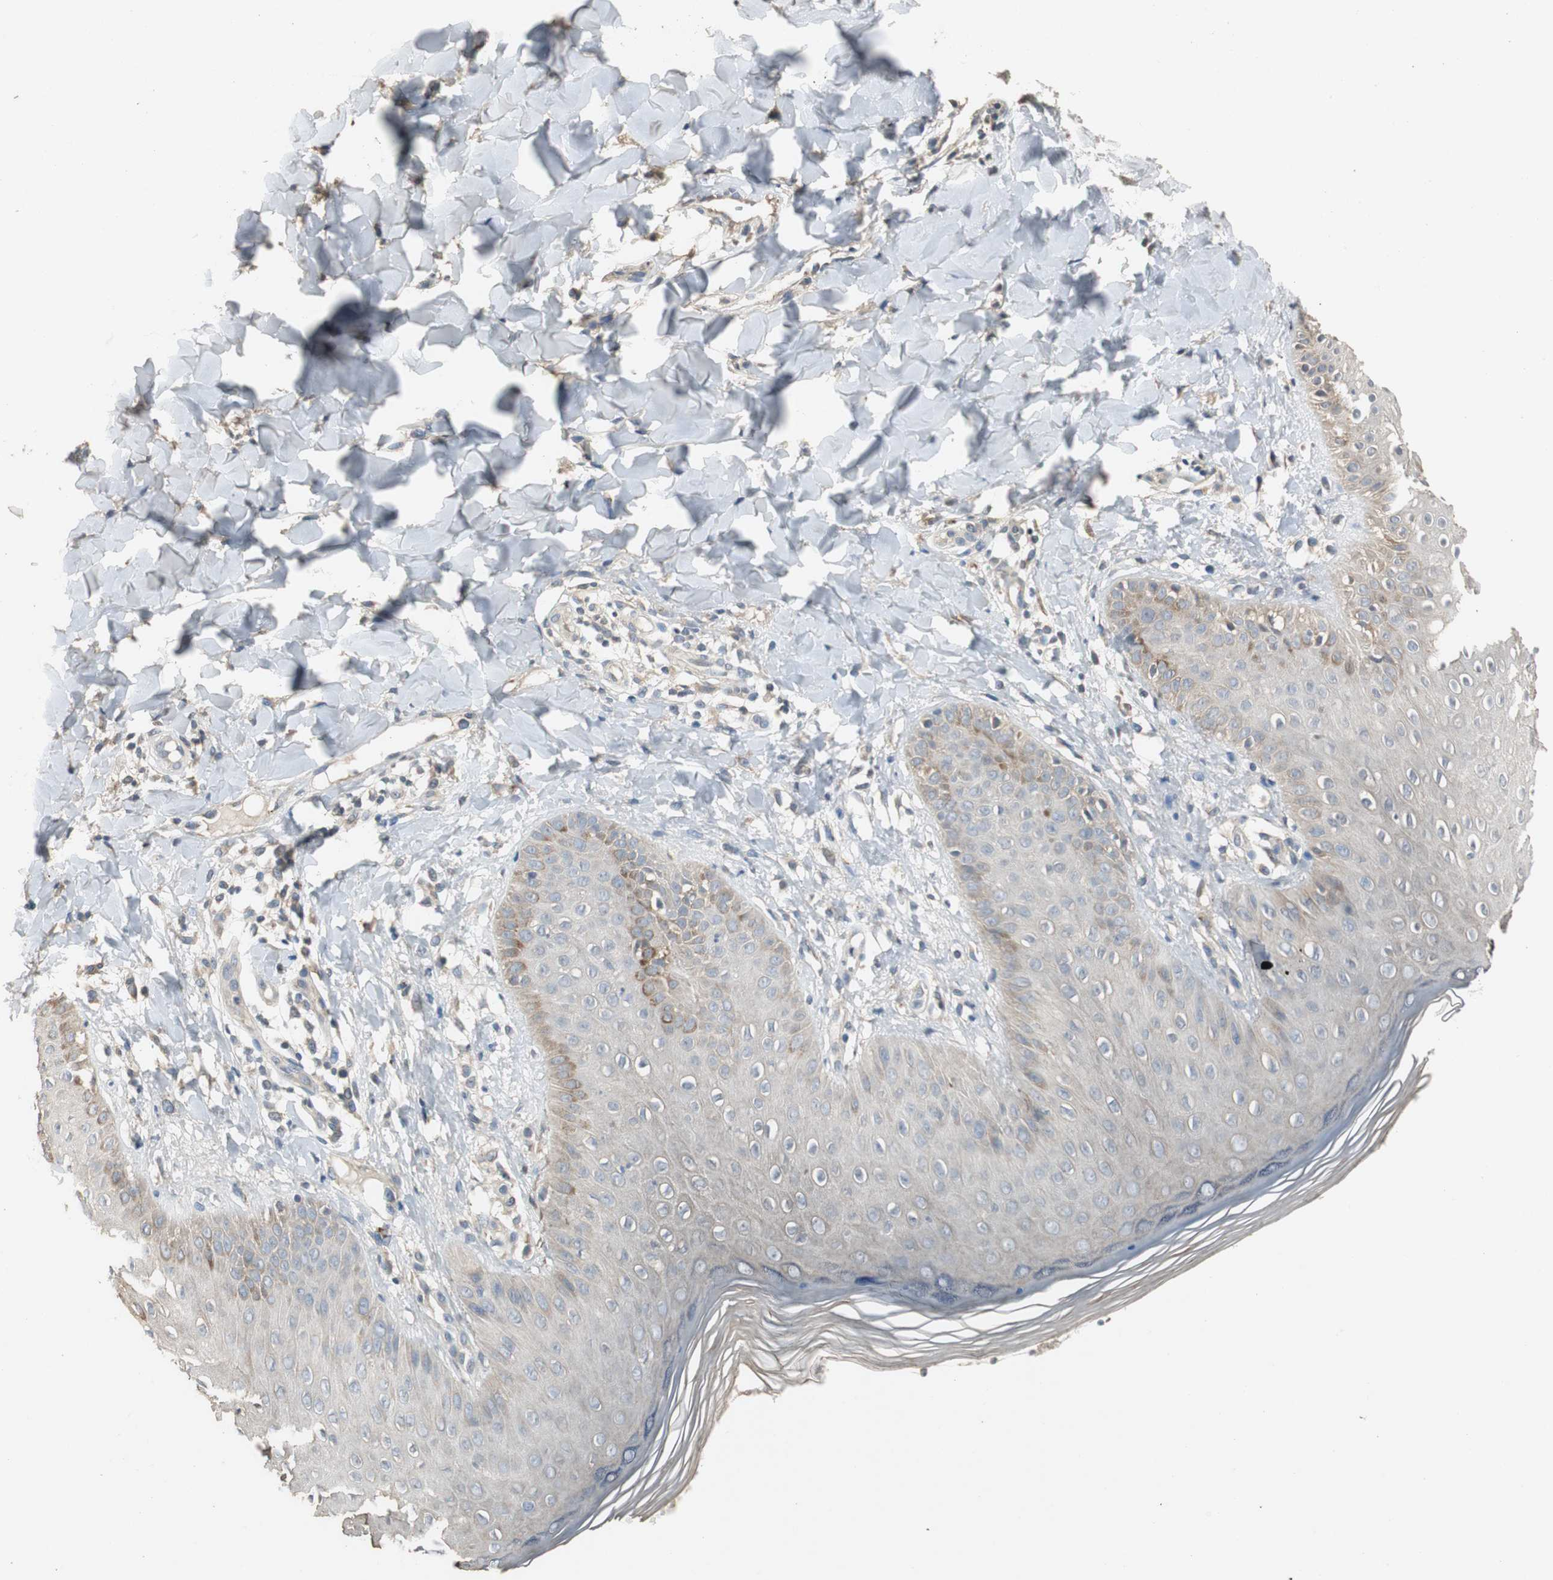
{"staining": {"intensity": "weak", "quantity": "25%-75%", "location": "cytoplasmic/membranous"}, "tissue": "skin", "cell_type": "Epidermal cells", "image_type": "normal", "snomed": [{"axis": "morphology", "description": "Normal tissue, NOS"}, {"axis": "morphology", "description": "Inflammation, NOS"}, {"axis": "topography", "description": "Soft tissue"}, {"axis": "topography", "description": "Anal"}], "caption": "An immunohistochemistry (IHC) photomicrograph of benign tissue is shown. Protein staining in brown labels weak cytoplasmic/membranous positivity in skin within epidermal cells.", "gene": "PTPRN2", "patient": {"sex": "female", "age": 15}}